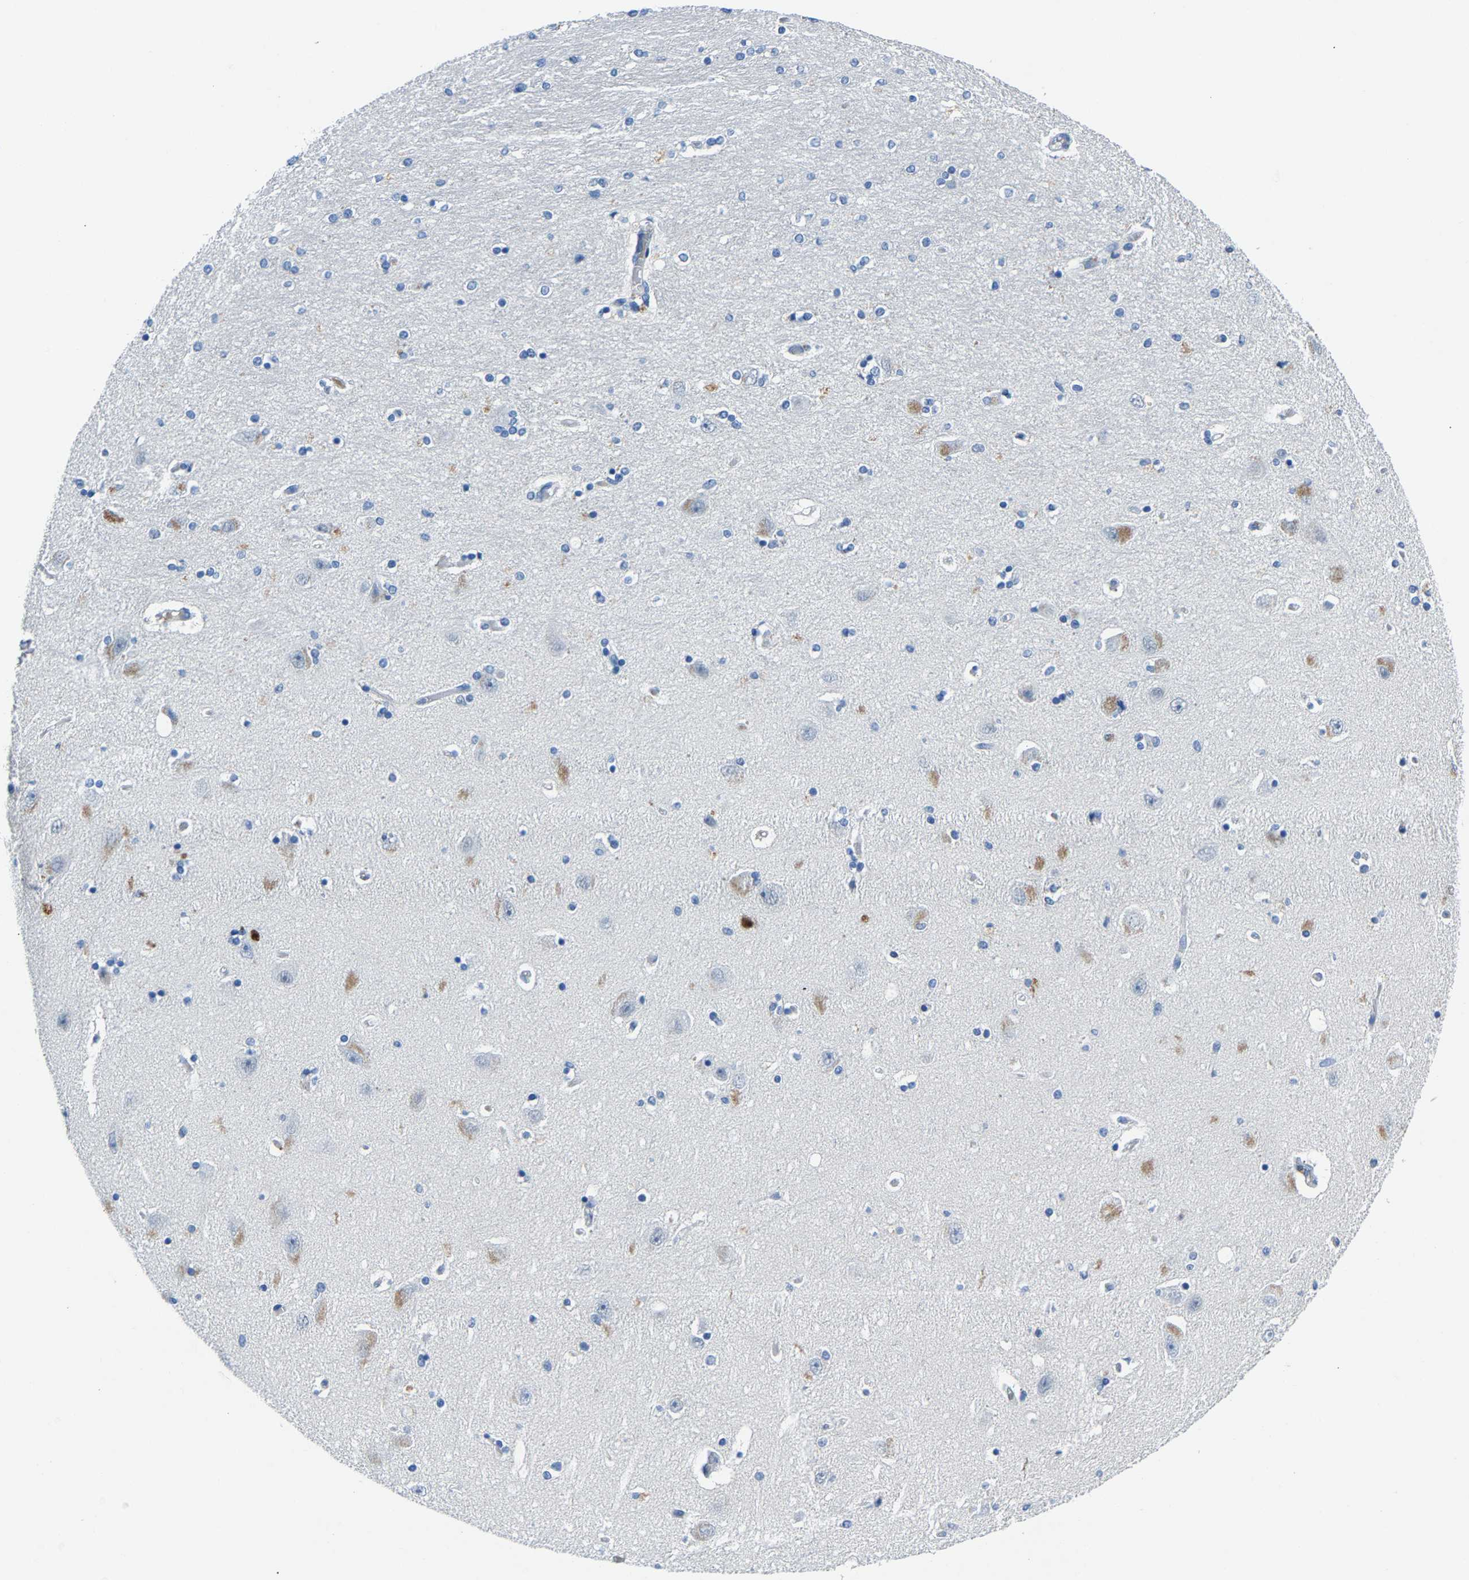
{"staining": {"intensity": "negative", "quantity": "none", "location": "none"}, "tissue": "hippocampus", "cell_type": "Glial cells", "image_type": "normal", "snomed": [{"axis": "morphology", "description": "Normal tissue, NOS"}, {"axis": "topography", "description": "Hippocampus"}], "caption": "The micrograph exhibits no staining of glial cells in benign hippocampus. (Stains: DAB immunohistochemistry (IHC) with hematoxylin counter stain, Microscopy: brightfield microscopy at high magnification).", "gene": "DNAAF5", "patient": {"sex": "female", "age": 54}}